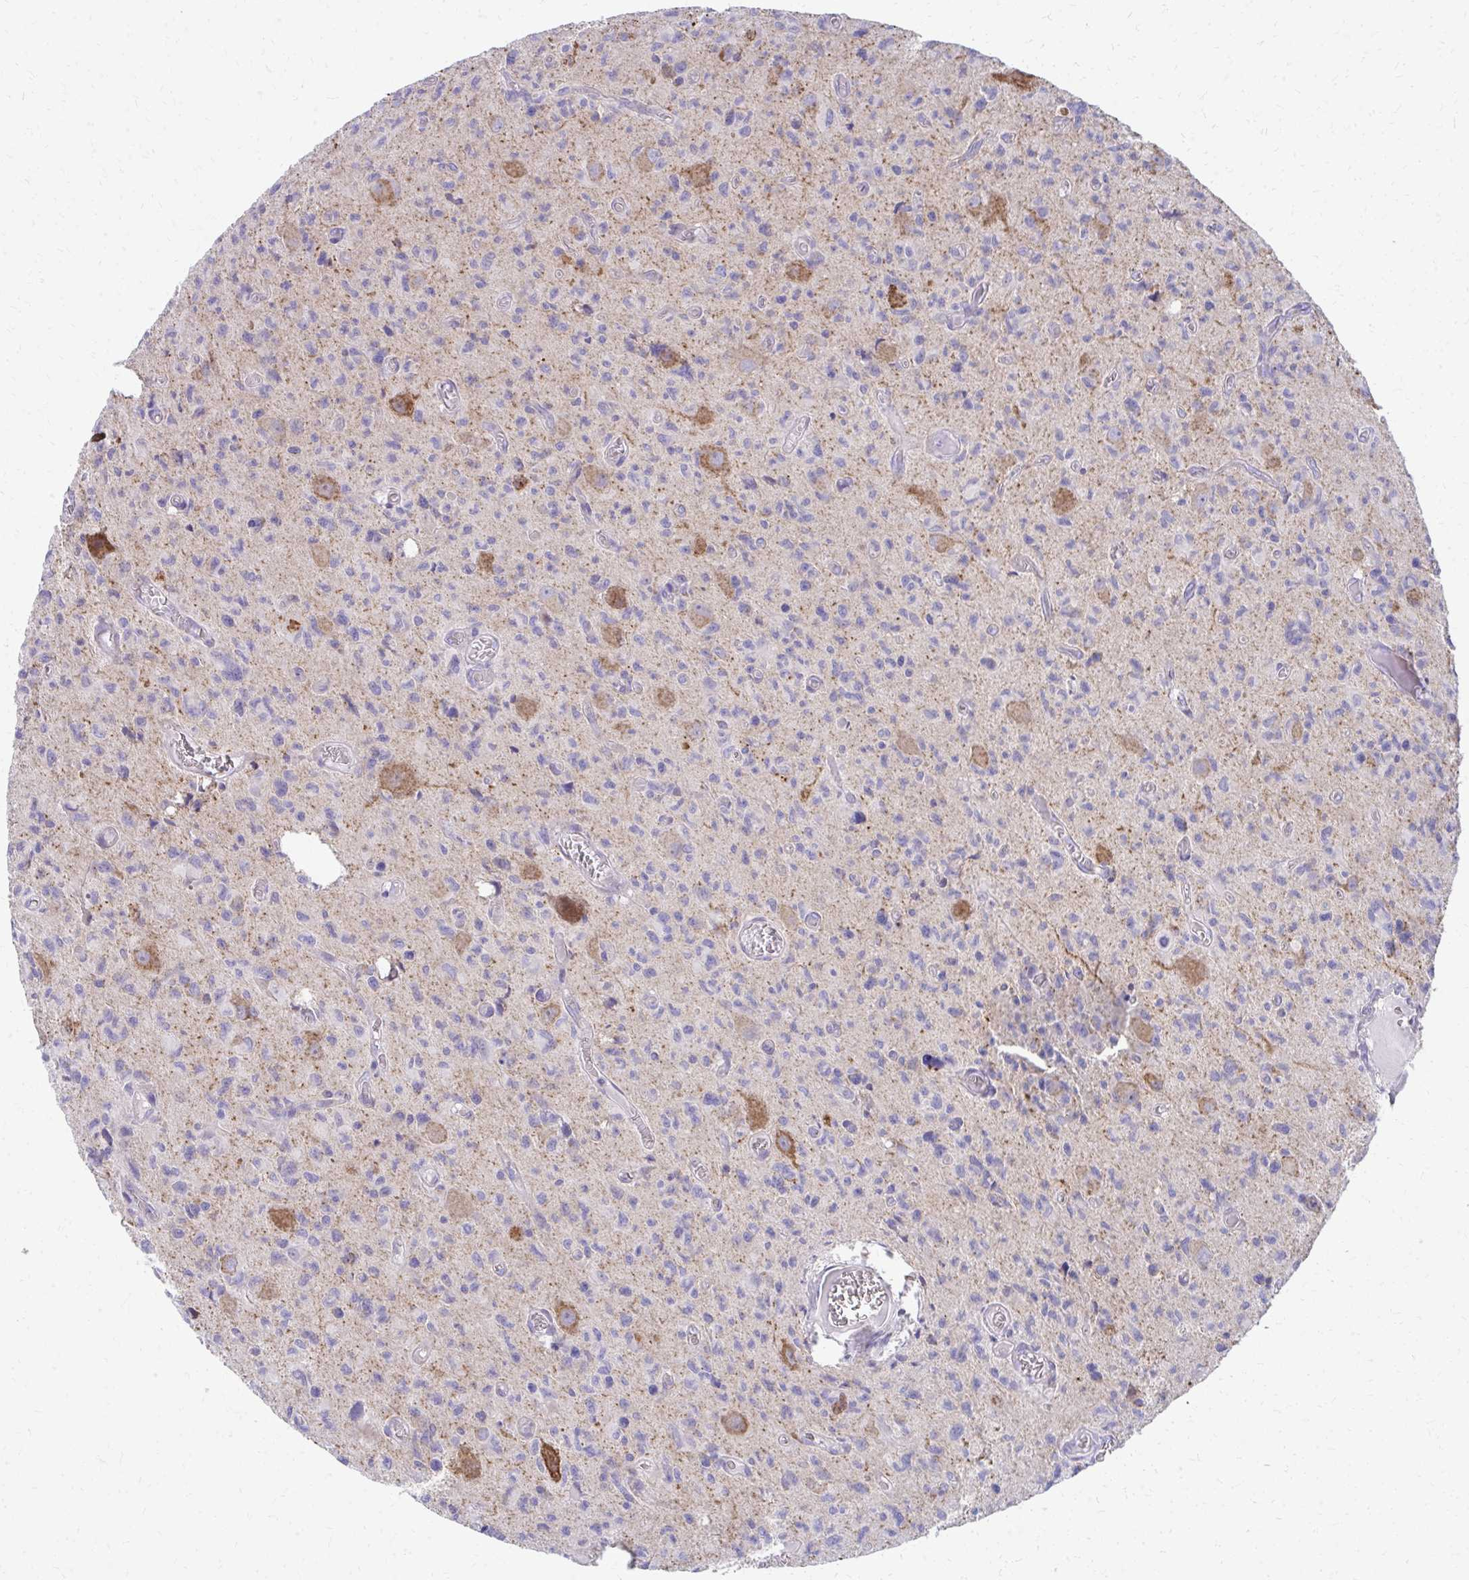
{"staining": {"intensity": "moderate", "quantity": "<25%", "location": "cytoplasmic/membranous"}, "tissue": "glioma", "cell_type": "Tumor cells", "image_type": "cancer", "snomed": [{"axis": "morphology", "description": "Glioma, malignant, High grade"}, {"axis": "topography", "description": "Brain"}], "caption": "Immunohistochemistry (IHC) photomicrograph of glioma stained for a protein (brown), which demonstrates low levels of moderate cytoplasmic/membranous staining in approximately <25% of tumor cells.", "gene": "IL37", "patient": {"sex": "male", "age": 76}}